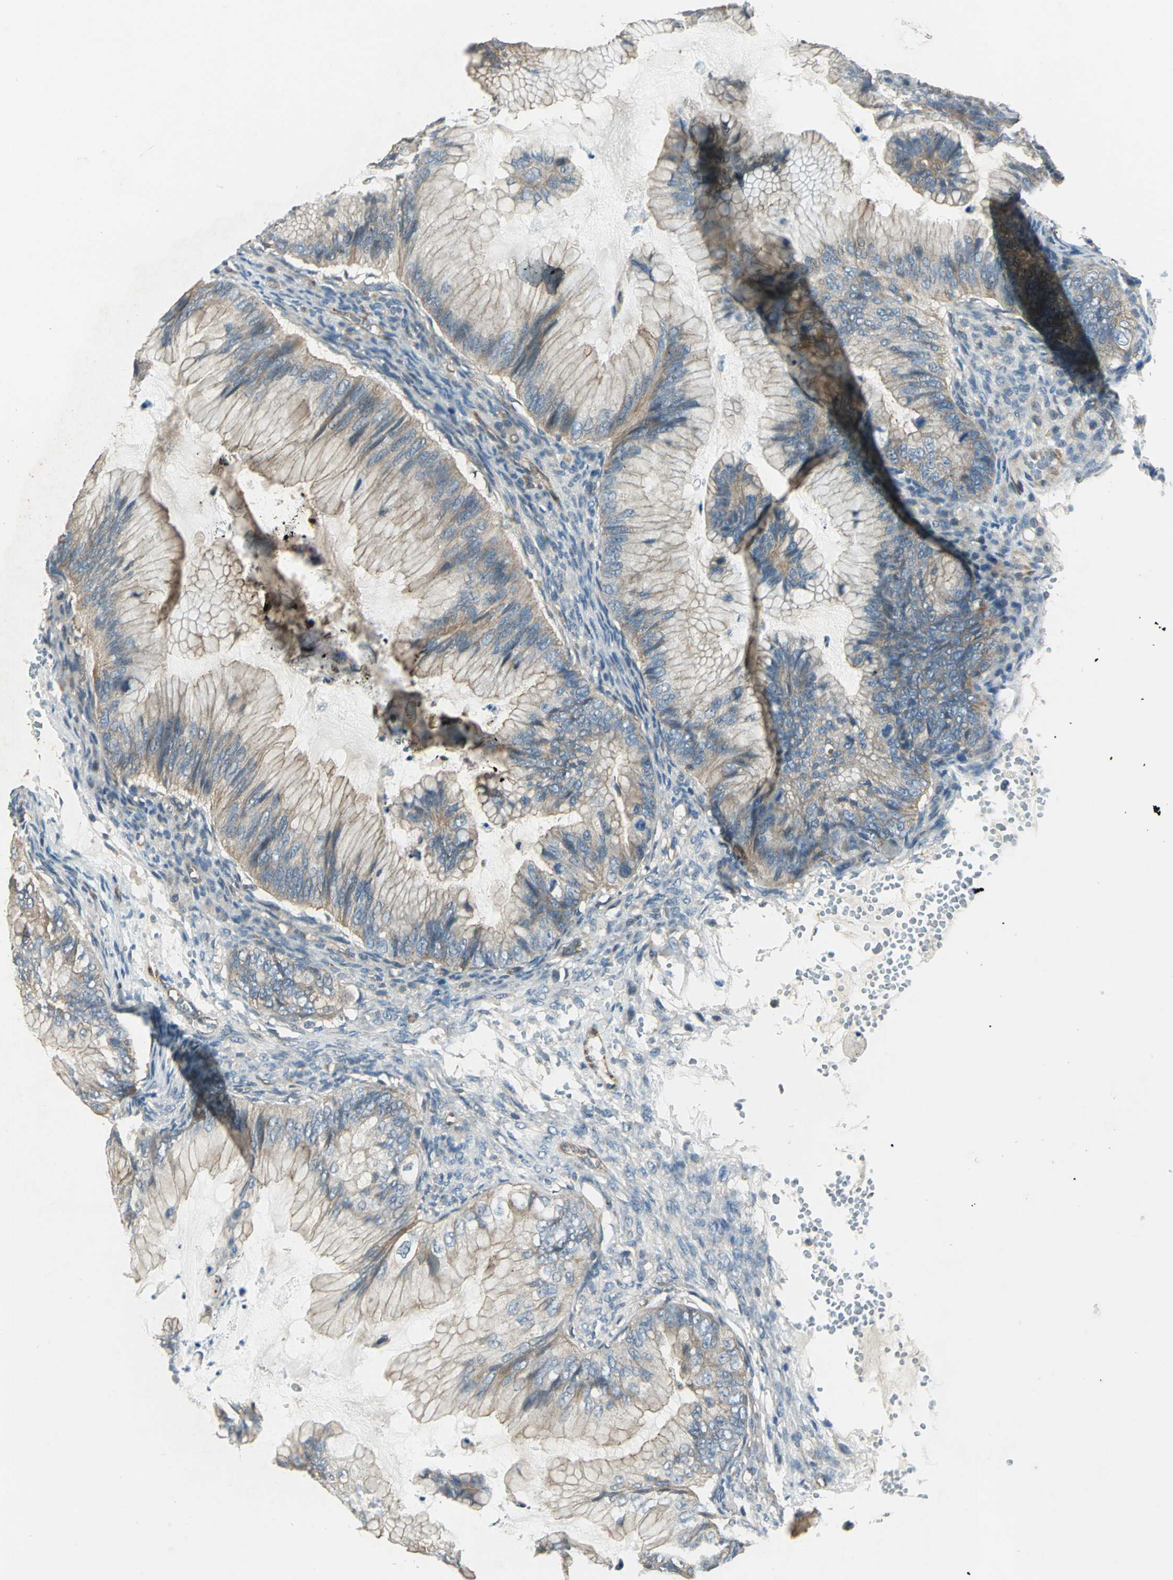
{"staining": {"intensity": "moderate", "quantity": ">75%", "location": "cytoplasmic/membranous"}, "tissue": "ovarian cancer", "cell_type": "Tumor cells", "image_type": "cancer", "snomed": [{"axis": "morphology", "description": "Cystadenocarcinoma, mucinous, NOS"}, {"axis": "topography", "description": "Ovary"}], "caption": "Ovarian cancer tissue reveals moderate cytoplasmic/membranous expression in about >75% of tumor cells, visualized by immunohistochemistry. (brown staining indicates protein expression, while blue staining denotes nuclei).", "gene": "RAPGEF1", "patient": {"sex": "female", "age": 36}}